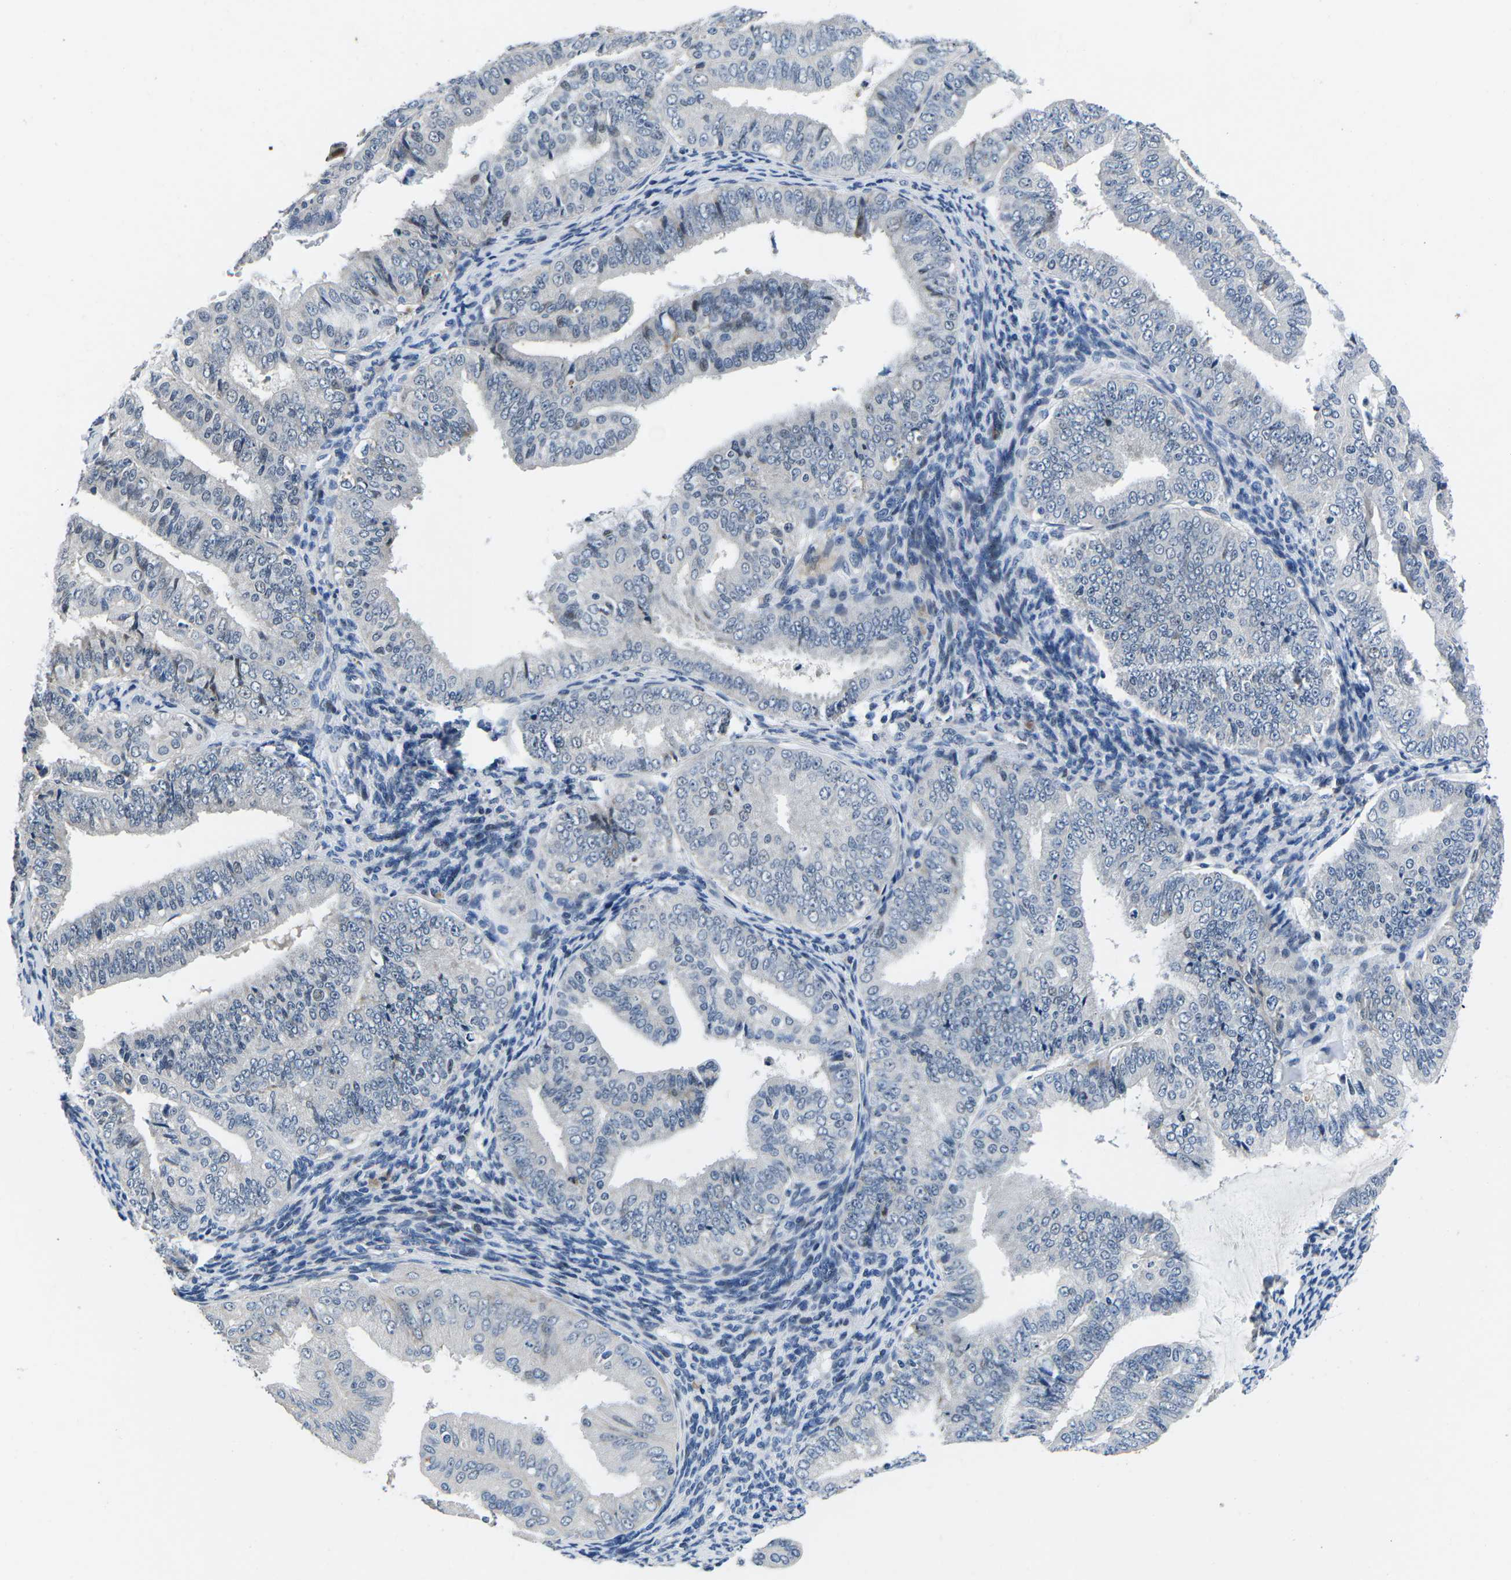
{"staining": {"intensity": "strong", "quantity": "<25%", "location": "nuclear"}, "tissue": "endometrial cancer", "cell_type": "Tumor cells", "image_type": "cancer", "snomed": [{"axis": "morphology", "description": "Adenocarcinoma, NOS"}, {"axis": "topography", "description": "Endometrium"}], "caption": "Endometrial adenocarcinoma tissue shows strong nuclear expression in about <25% of tumor cells (DAB (3,3'-diaminobenzidine) IHC, brown staining for protein, blue staining for nuclei).", "gene": "CDC73", "patient": {"sex": "female", "age": 63}}